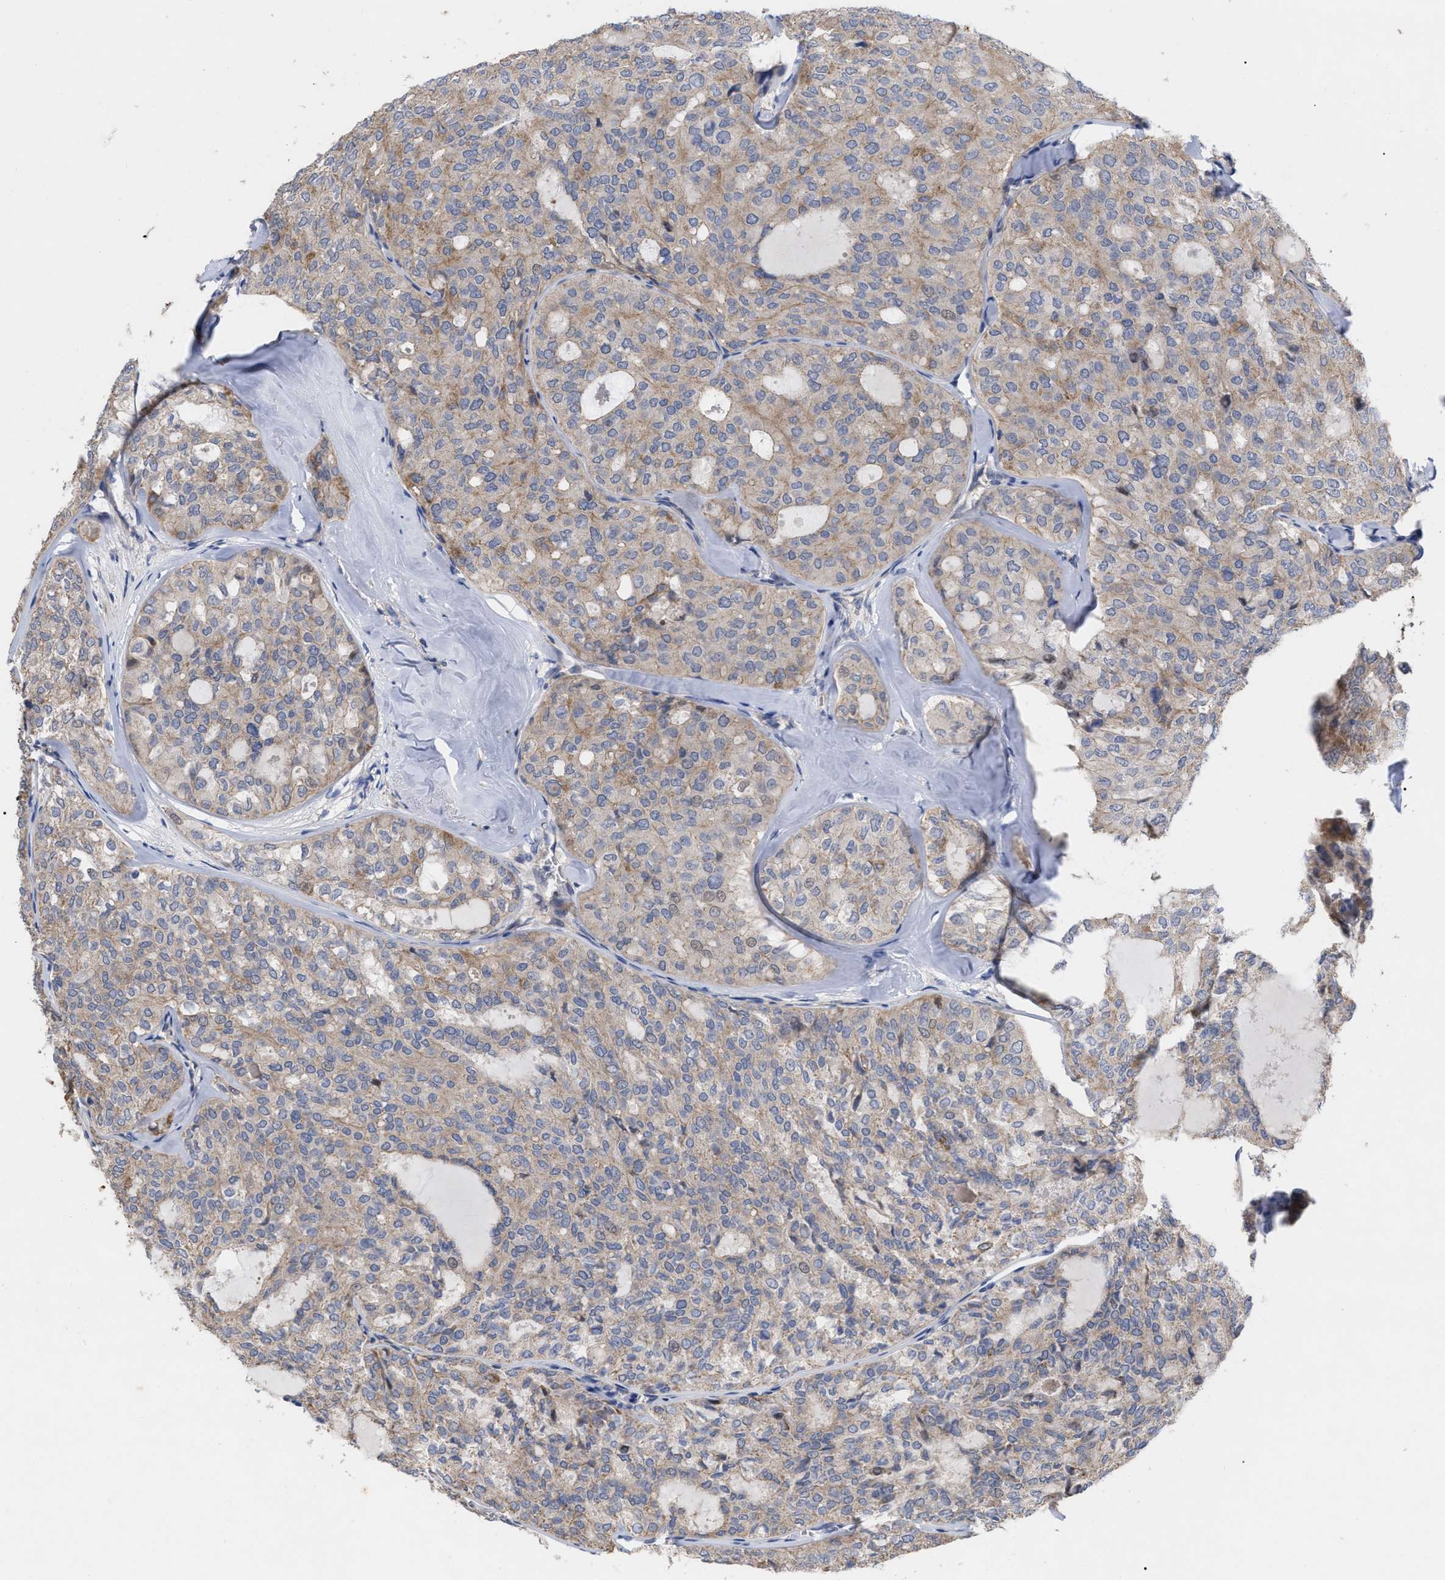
{"staining": {"intensity": "moderate", "quantity": ">75%", "location": "cytoplasmic/membranous"}, "tissue": "thyroid cancer", "cell_type": "Tumor cells", "image_type": "cancer", "snomed": [{"axis": "morphology", "description": "Follicular adenoma carcinoma, NOS"}, {"axis": "topography", "description": "Thyroid gland"}], "caption": "Protein staining of thyroid cancer (follicular adenoma carcinoma) tissue reveals moderate cytoplasmic/membranous positivity in approximately >75% of tumor cells. The protein of interest is shown in brown color, while the nuclei are stained blue.", "gene": "VIP", "patient": {"sex": "male", "age": 75}}